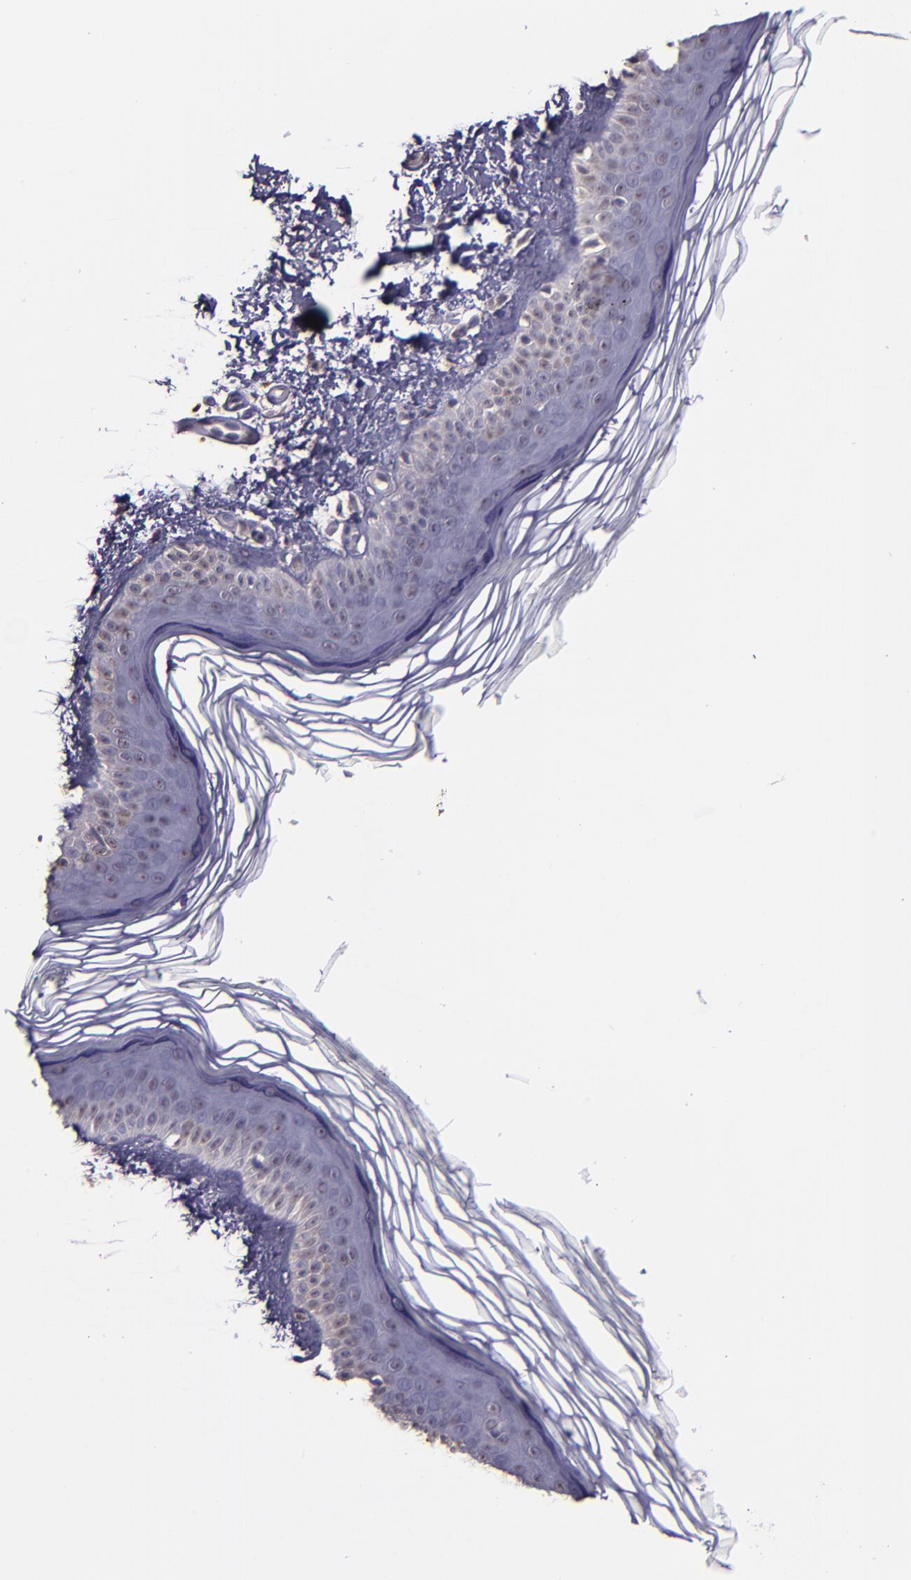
{"staining": {"intensity": "negative", "quantity": "none", "location": "none"}, "tissue": "skin", "cell_type": "Fibroblasts", "image_type": "normal", "snomed": [{"axis": "morphology", "description": "Normal tissue, NOS"}, {"axis": "topography", "description": "Skin"}], "caption": "Immunohistochemical staining of normal skin exhibits no significant positivity in fibroblasts.", "gene": "PAPPA", "patient": {"sex": "female", "age": 19}}